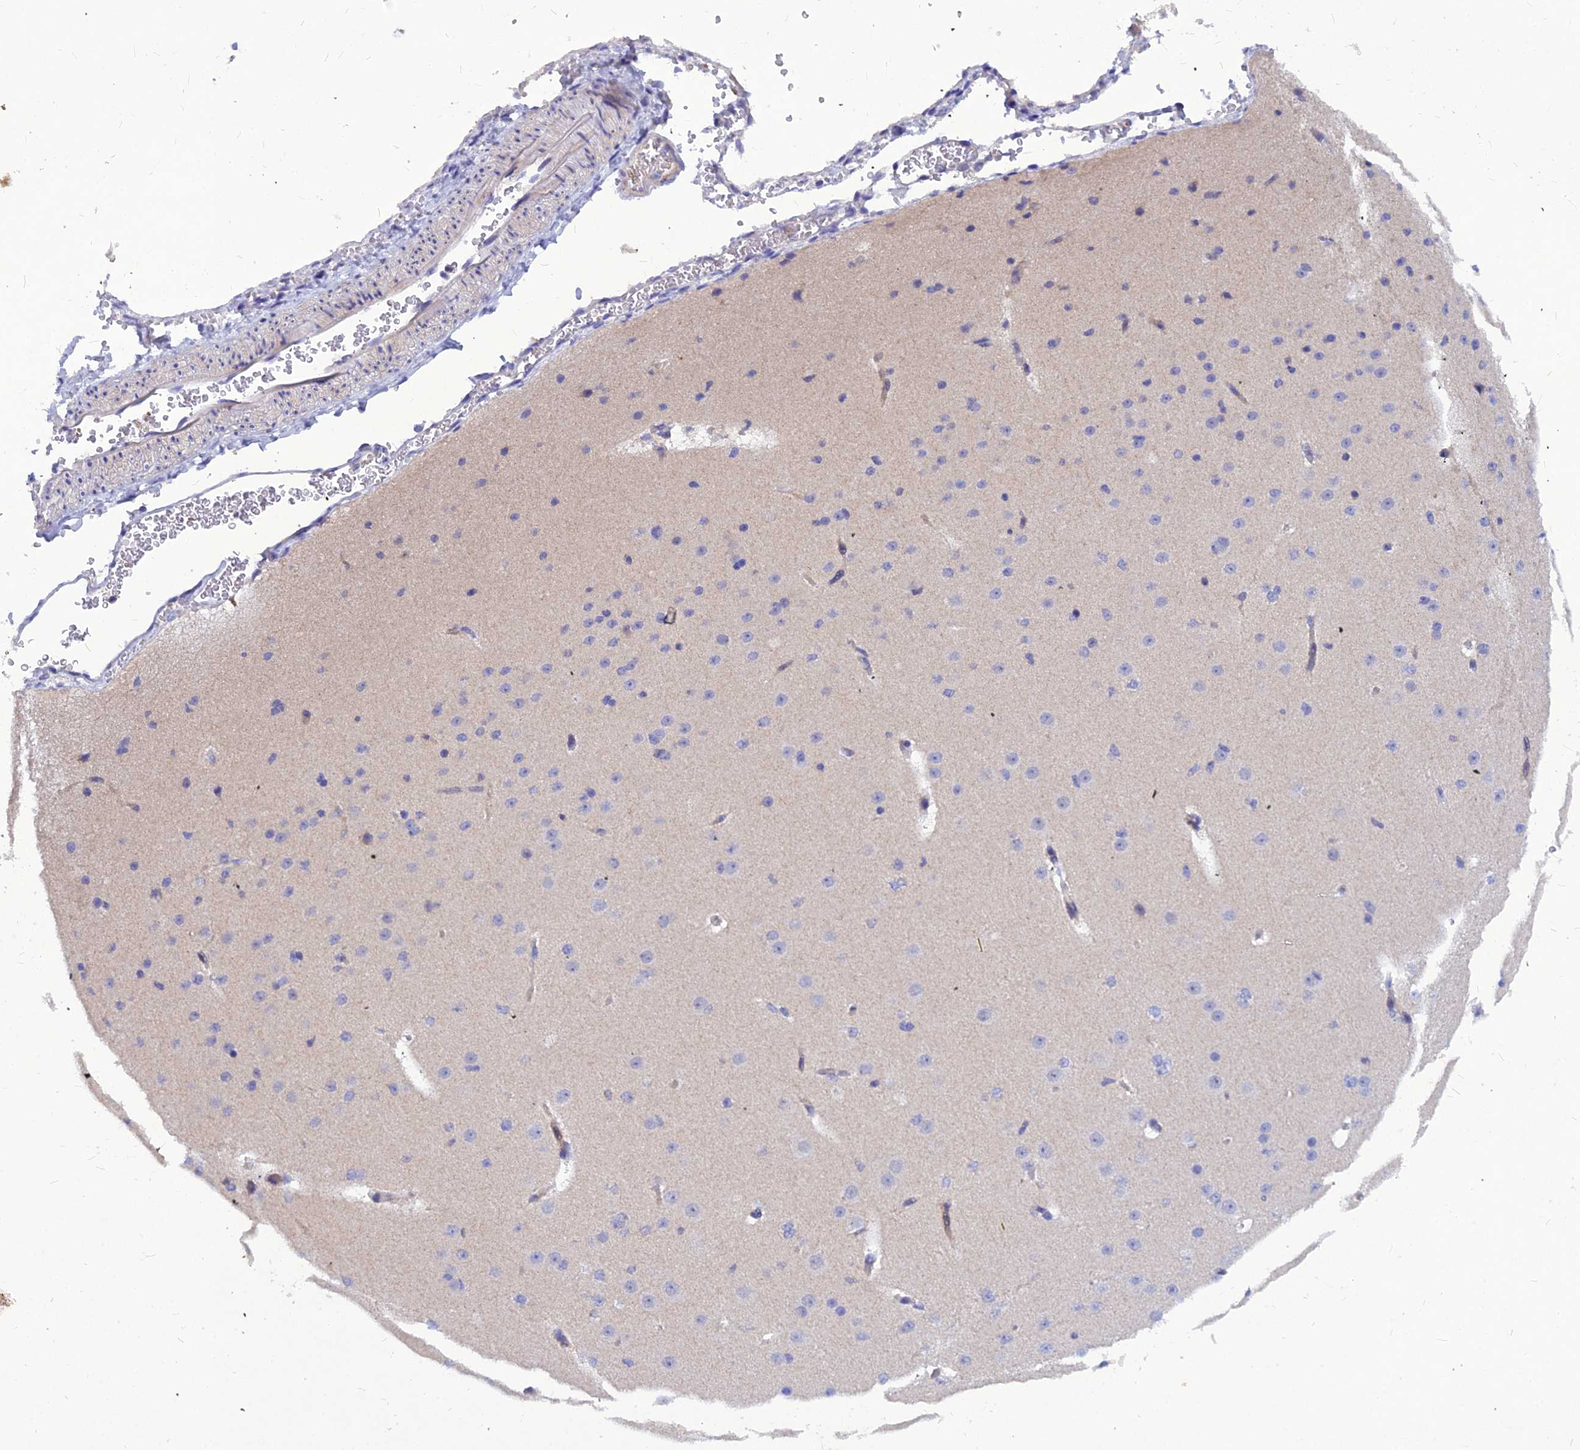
{"staining": {"intensity": "negative", "quantity": "none", "location": "none"}, "tissue": "cerebral cortex", "cell_type": "Endothelial cells", "image_type": "normal", "snomed": [{"axis": "morphology", "description": "Normal tissue, NOS"}, {"axis": "morphology", "description": "Developmental malformation"}, {"axis": "topography", "description": "Cerebral cortex"}], "caption": "This is an immunohistochemistry (IHC) histopathology image of benign cerebral cortex. There is no positivity in endothelial cells.", "gene": "DMRTA1", "patient": {"sex": "female", "age": 30}}